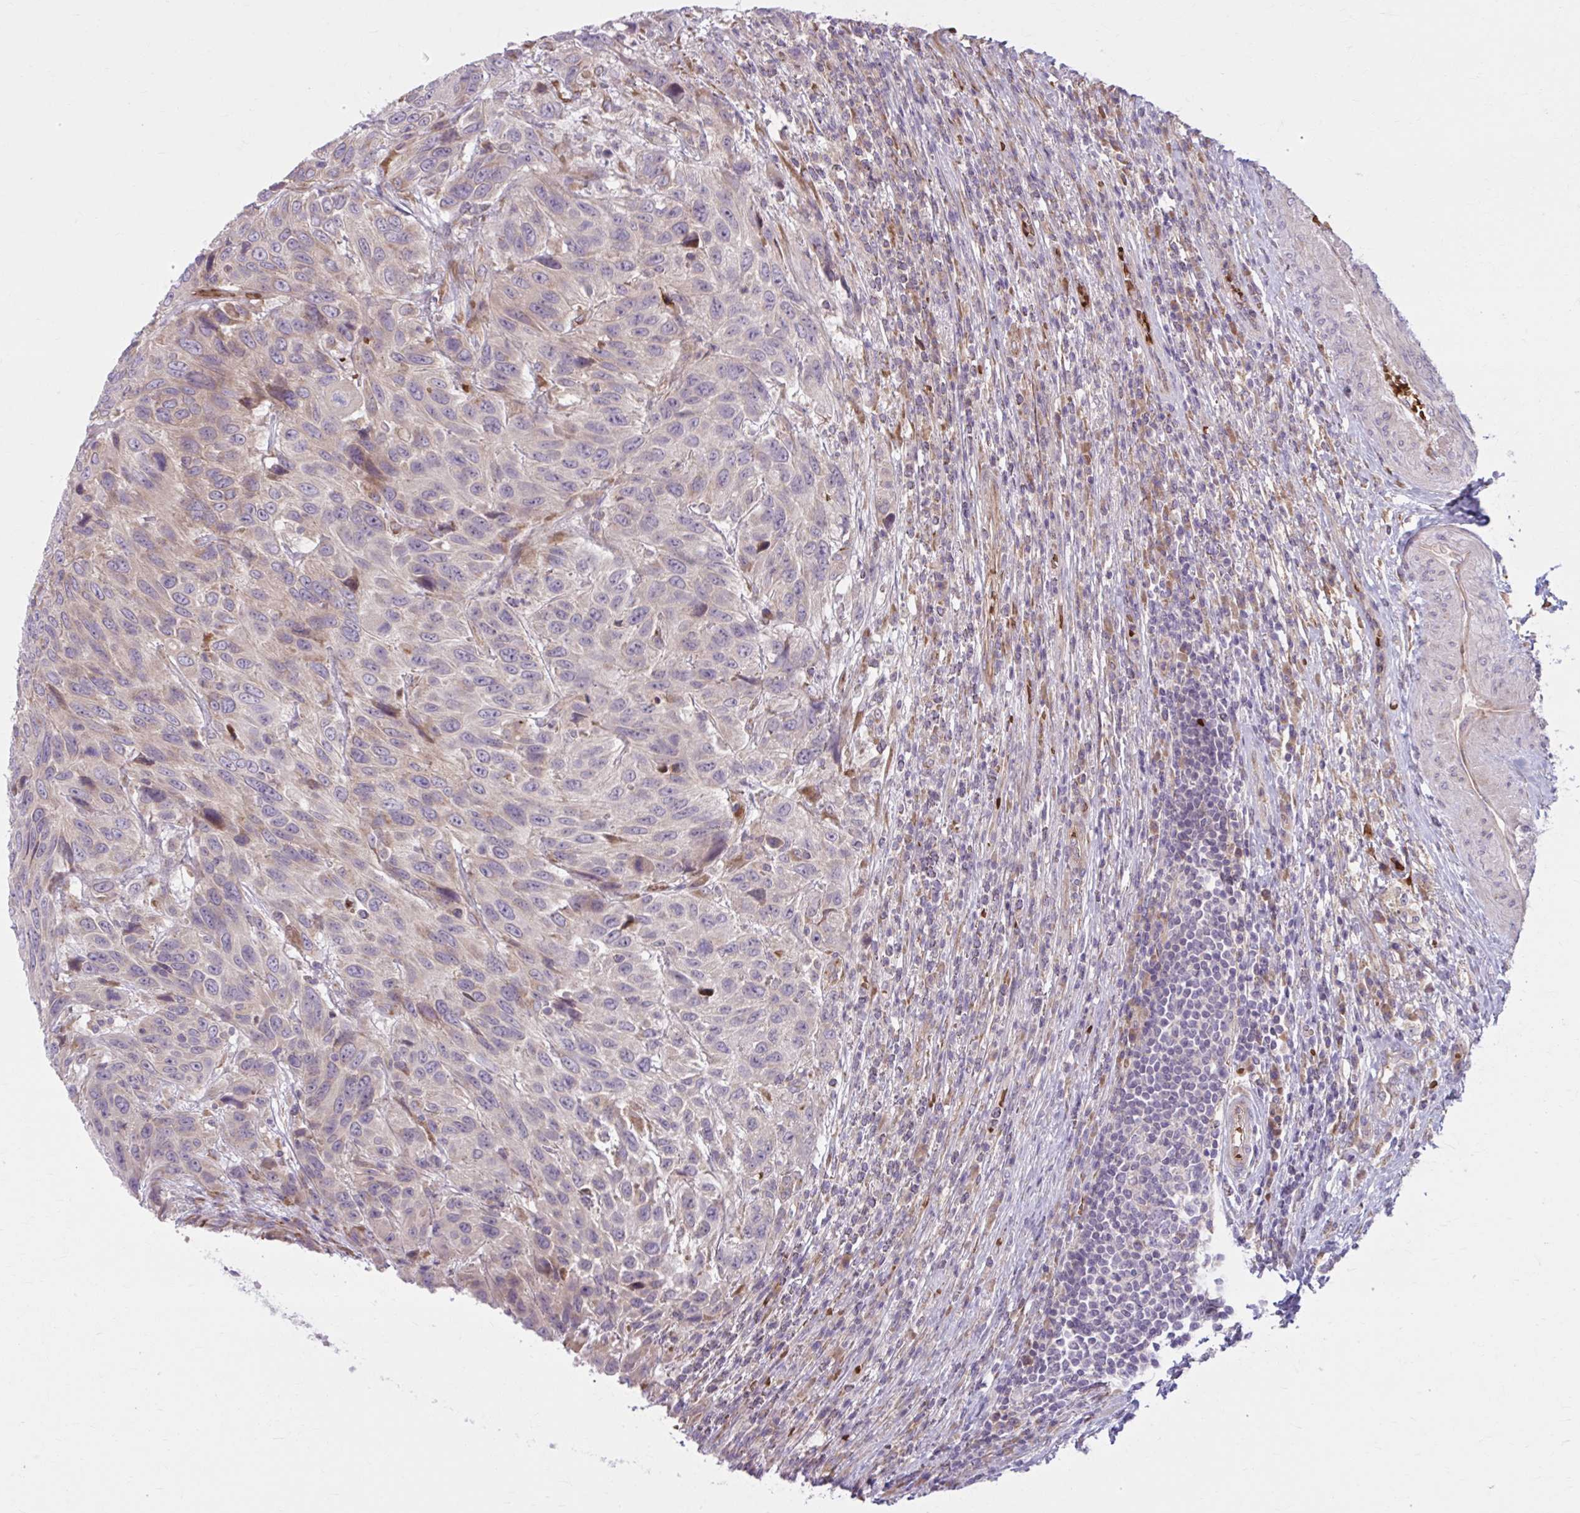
{"staining": {"intensity": "moderate", "quantity": "<25%", "location": "cytoplasmic/membranous"}, "tissue": "urothelial cancer", "cell_type": "Tumor cells", "image_type": "cancer", "snomed": [{"axis": "morphology", "description": "Urothelial carcinoma, High grade"}, {"axis": "topography", "description": "Urinary bladder"}], "caption": "DAB (3,3'-diaminobenzidine) immunohistochemical staining of urothelial cancer displays moderate cytoplasmic/membranous protein positivity in about <25% of tumor cells. (Stains: DAB (3,3'-diaminobenzidine) in brown, nuclei in blue, Microscopy: brightfield microscopy at high magnification).", "gene": "SNF8", "patient": {"sex": "female", "age": 70}}